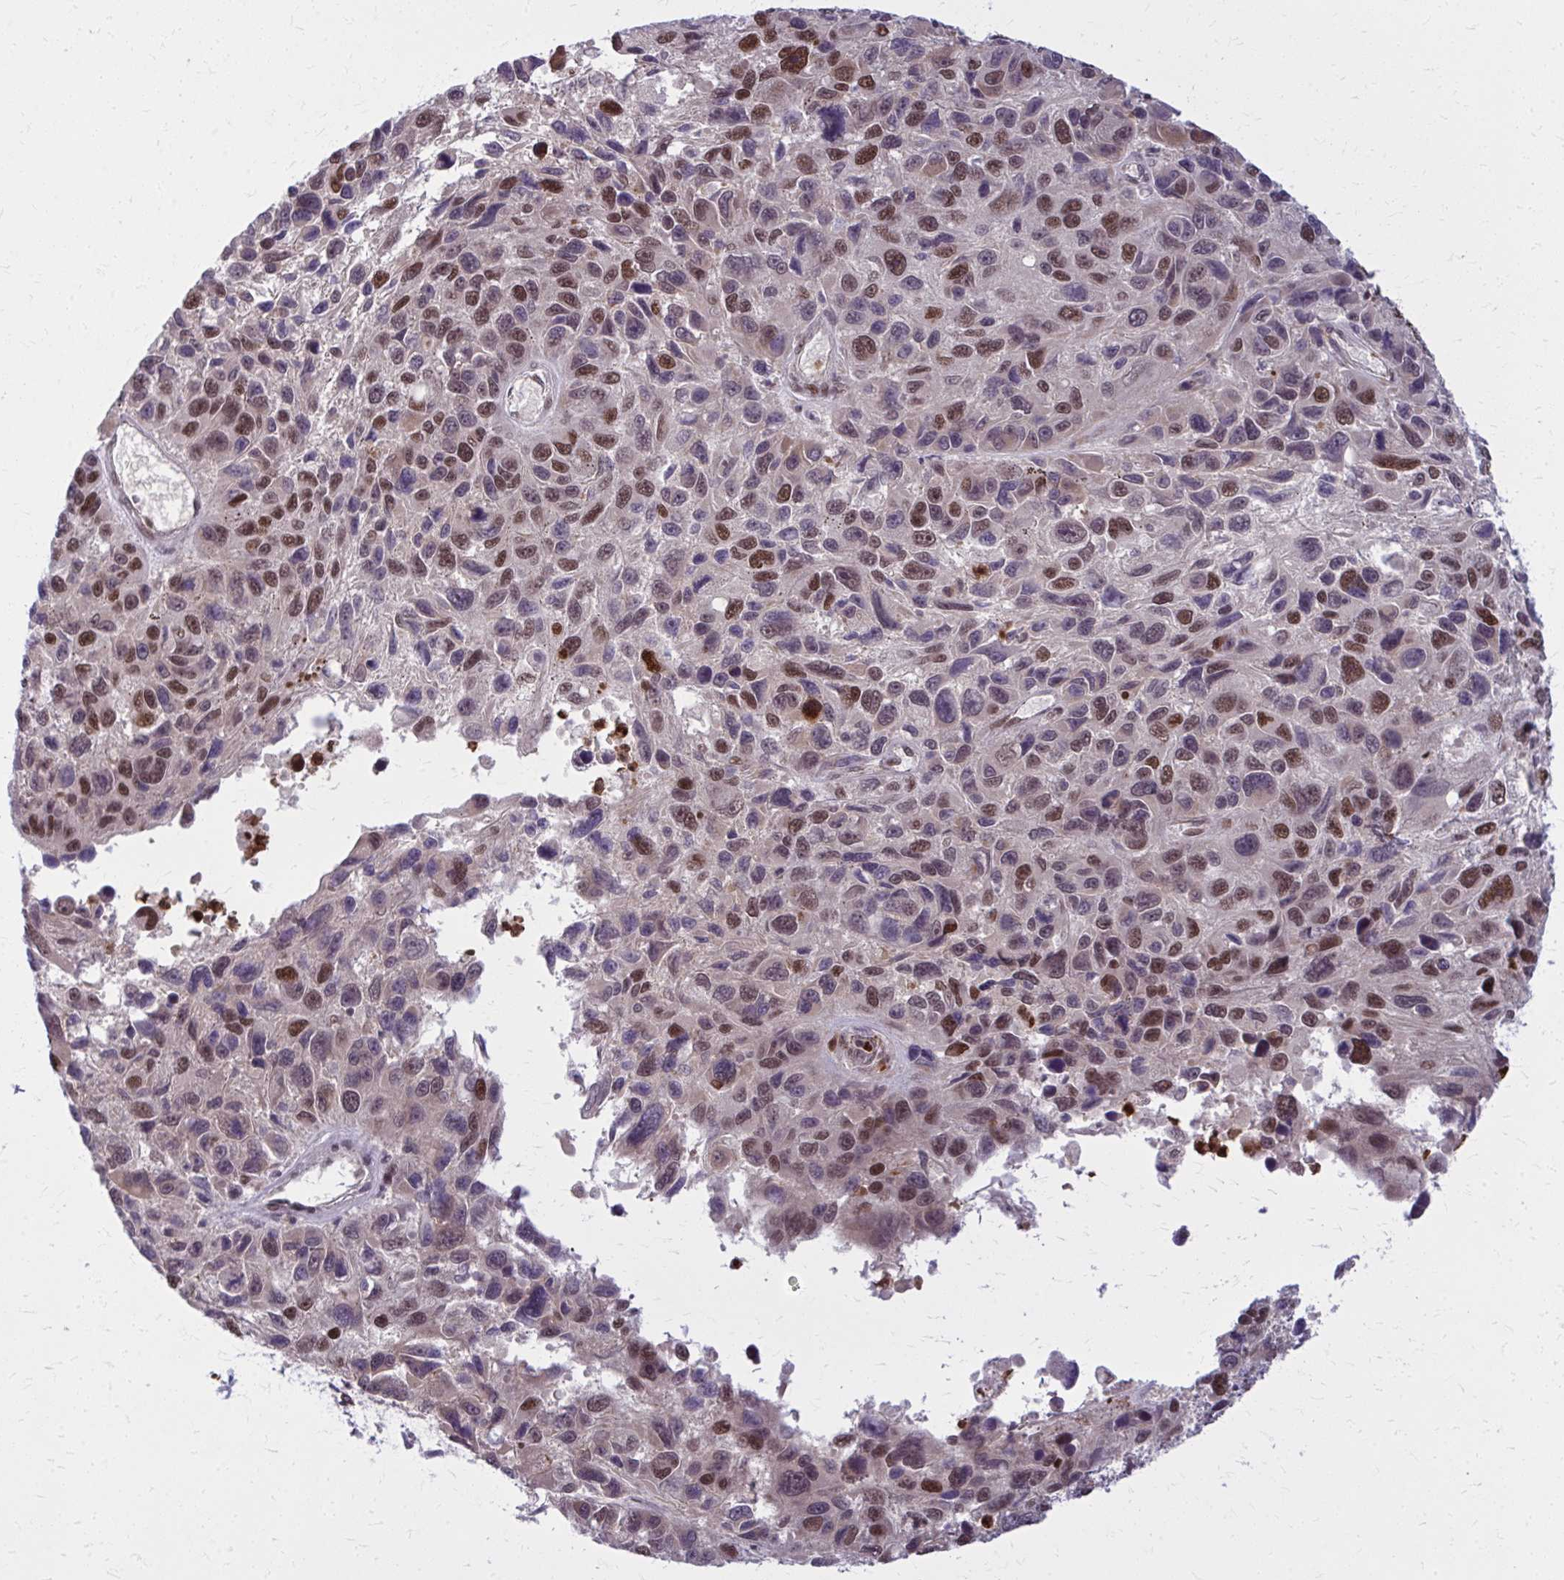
{"staining": {"intensity": "moderate", "quantity": "25%-75%", "location": "nuclear"}, "tissue": "melanoma", "cell_type": "Tumor cells", "image_type": "cancer", "snomed": [{"axis": "morphology", "description": "Malignant melanoma, NOS"}, {"axis": "topography", "description": "Skin"}], "caption": "The immunohistochemical stain labels moderate nuclear staining in tumor cells of melanoma tissue.", "gene": "ZNF559", "patient": {"sex": "male", "age": 53}}